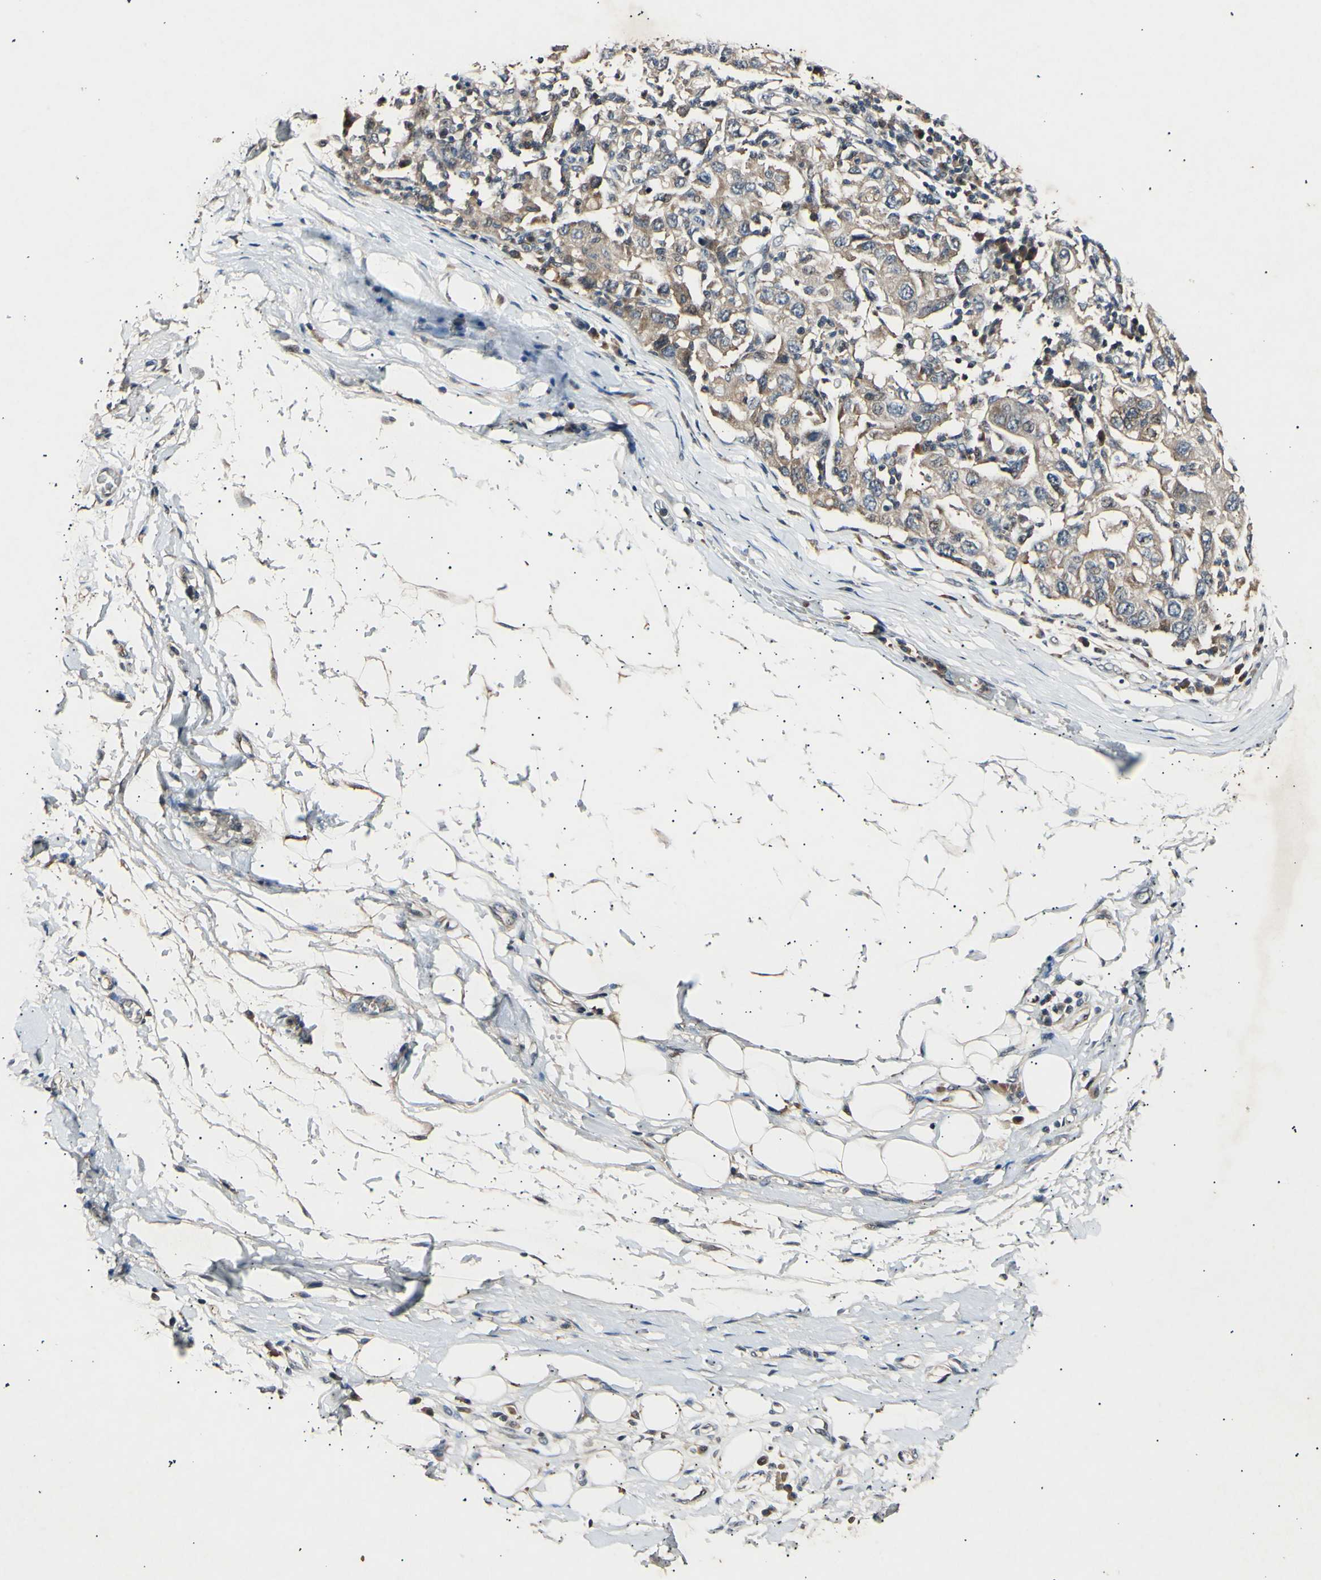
{"staining": {"intensity": "negative", "quantity": "none", "location": "none"}, "tissue": "adipose tissue", "cell_type": "Adipocytes", "image_type": "normal", "snomed": [{"axis": "morphology", "description": "Normal tissue, NOS"}, {"axis": "morphology", "description": "Adenocarcinoma, NOS"}, {"axis": "topography", "description": "Esophagus"}], "caption": "Adipocytes are negative for brown protein staining in unremarkable adipose tissue. The staining is performed using DAB brown chromogen with nuclei counter-stained in using hematoxylin.", "gene": "ADCY3", "patient": {"sex": "male", "age": 62}}